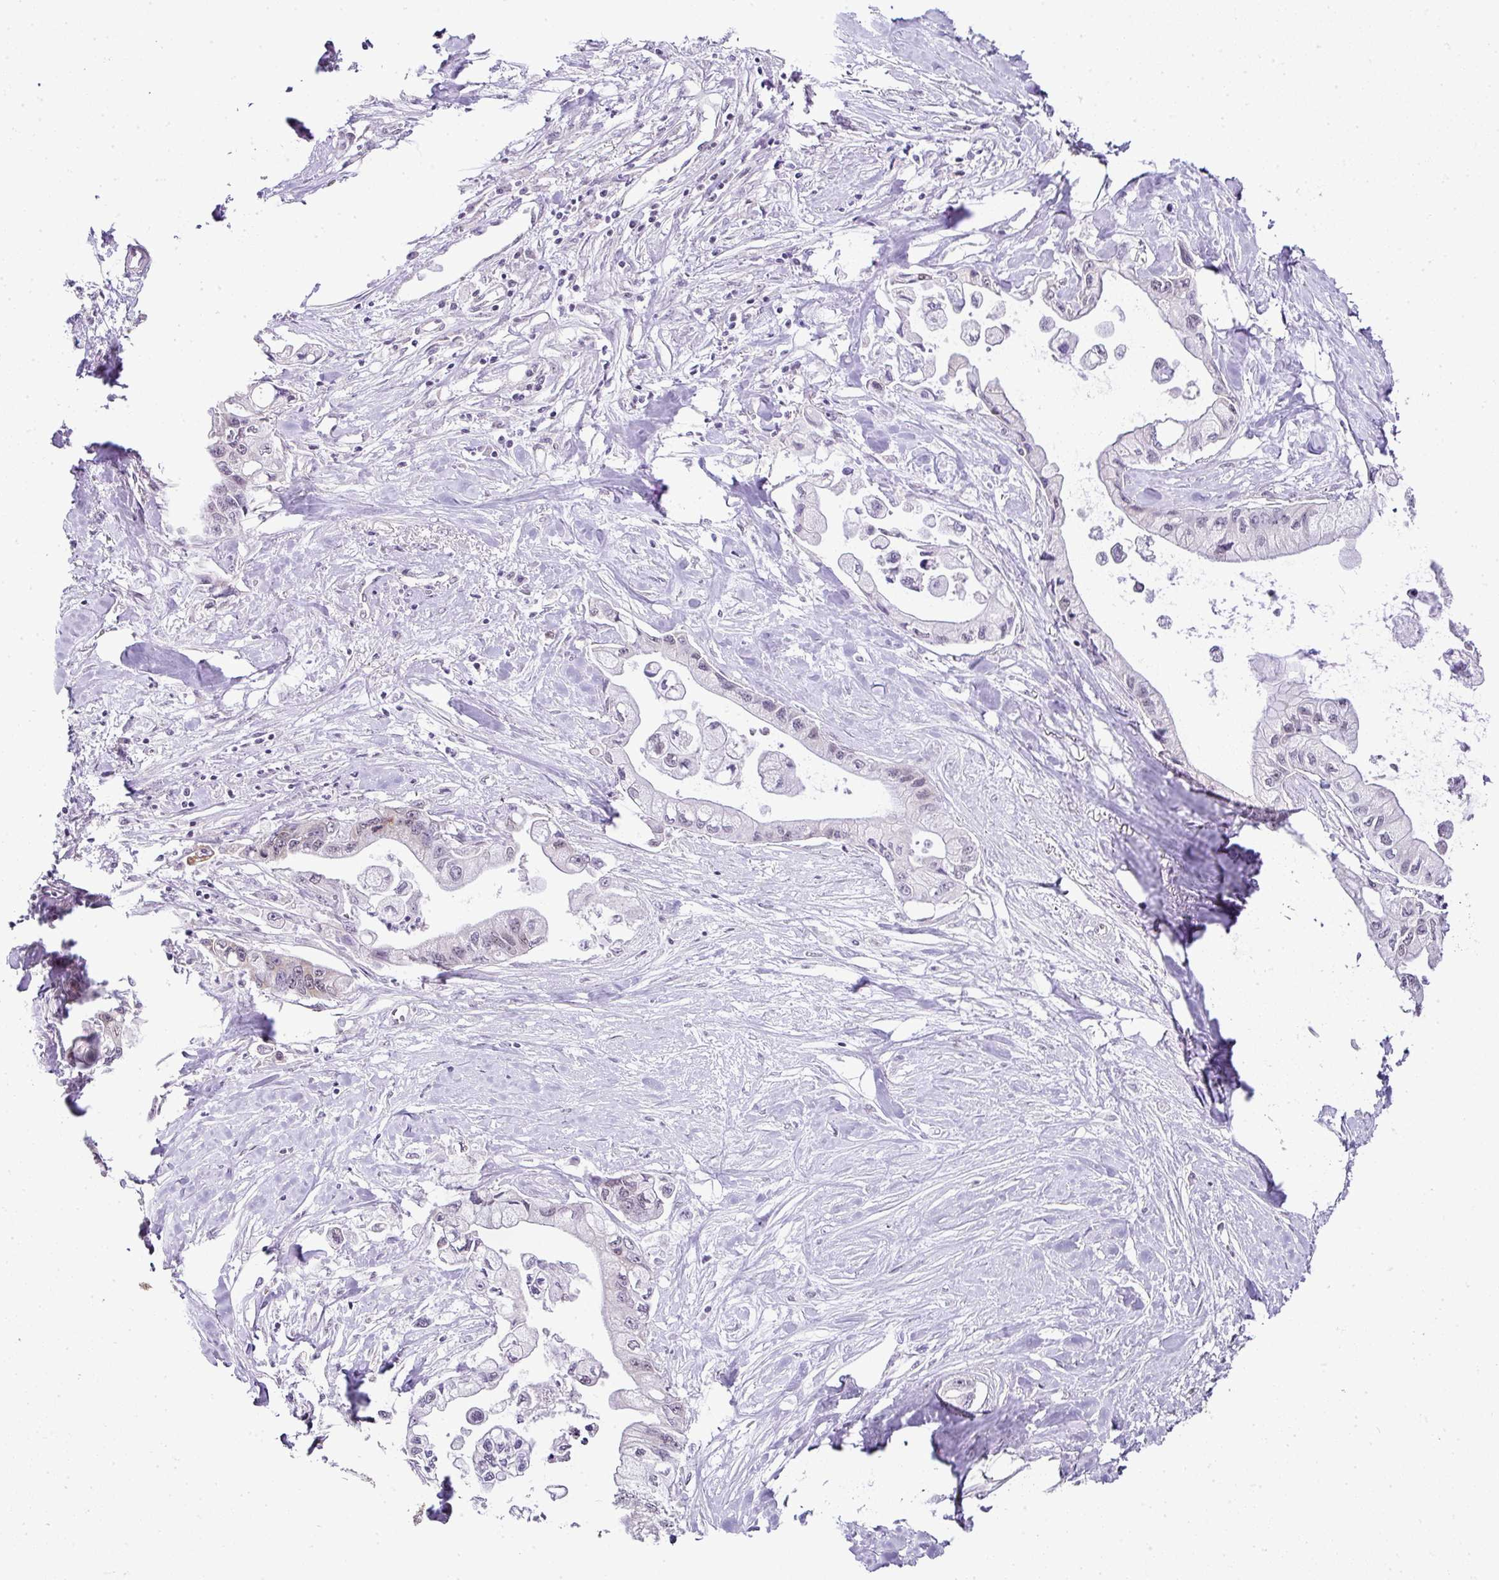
{"staining": {"intensity": "negative", "quantity": "none", "location": "none"}, "tissue": "pancreatic cancer", "cell_type": "Tumor cells", "image_type": "cancer", "snomed": [{"axis": "morphology", "description": "Adenocarcinoma, NOS"}, {"axis": "topography", "description": "Pancreas"}], "caption": "Human adenocarcinoma (pancreatic) stained for a protein using immunohistochemistry demonstrates no expression in tumor cells.", "gene": "FAM32A", "patient": {"sex": "male", "age": 61}}